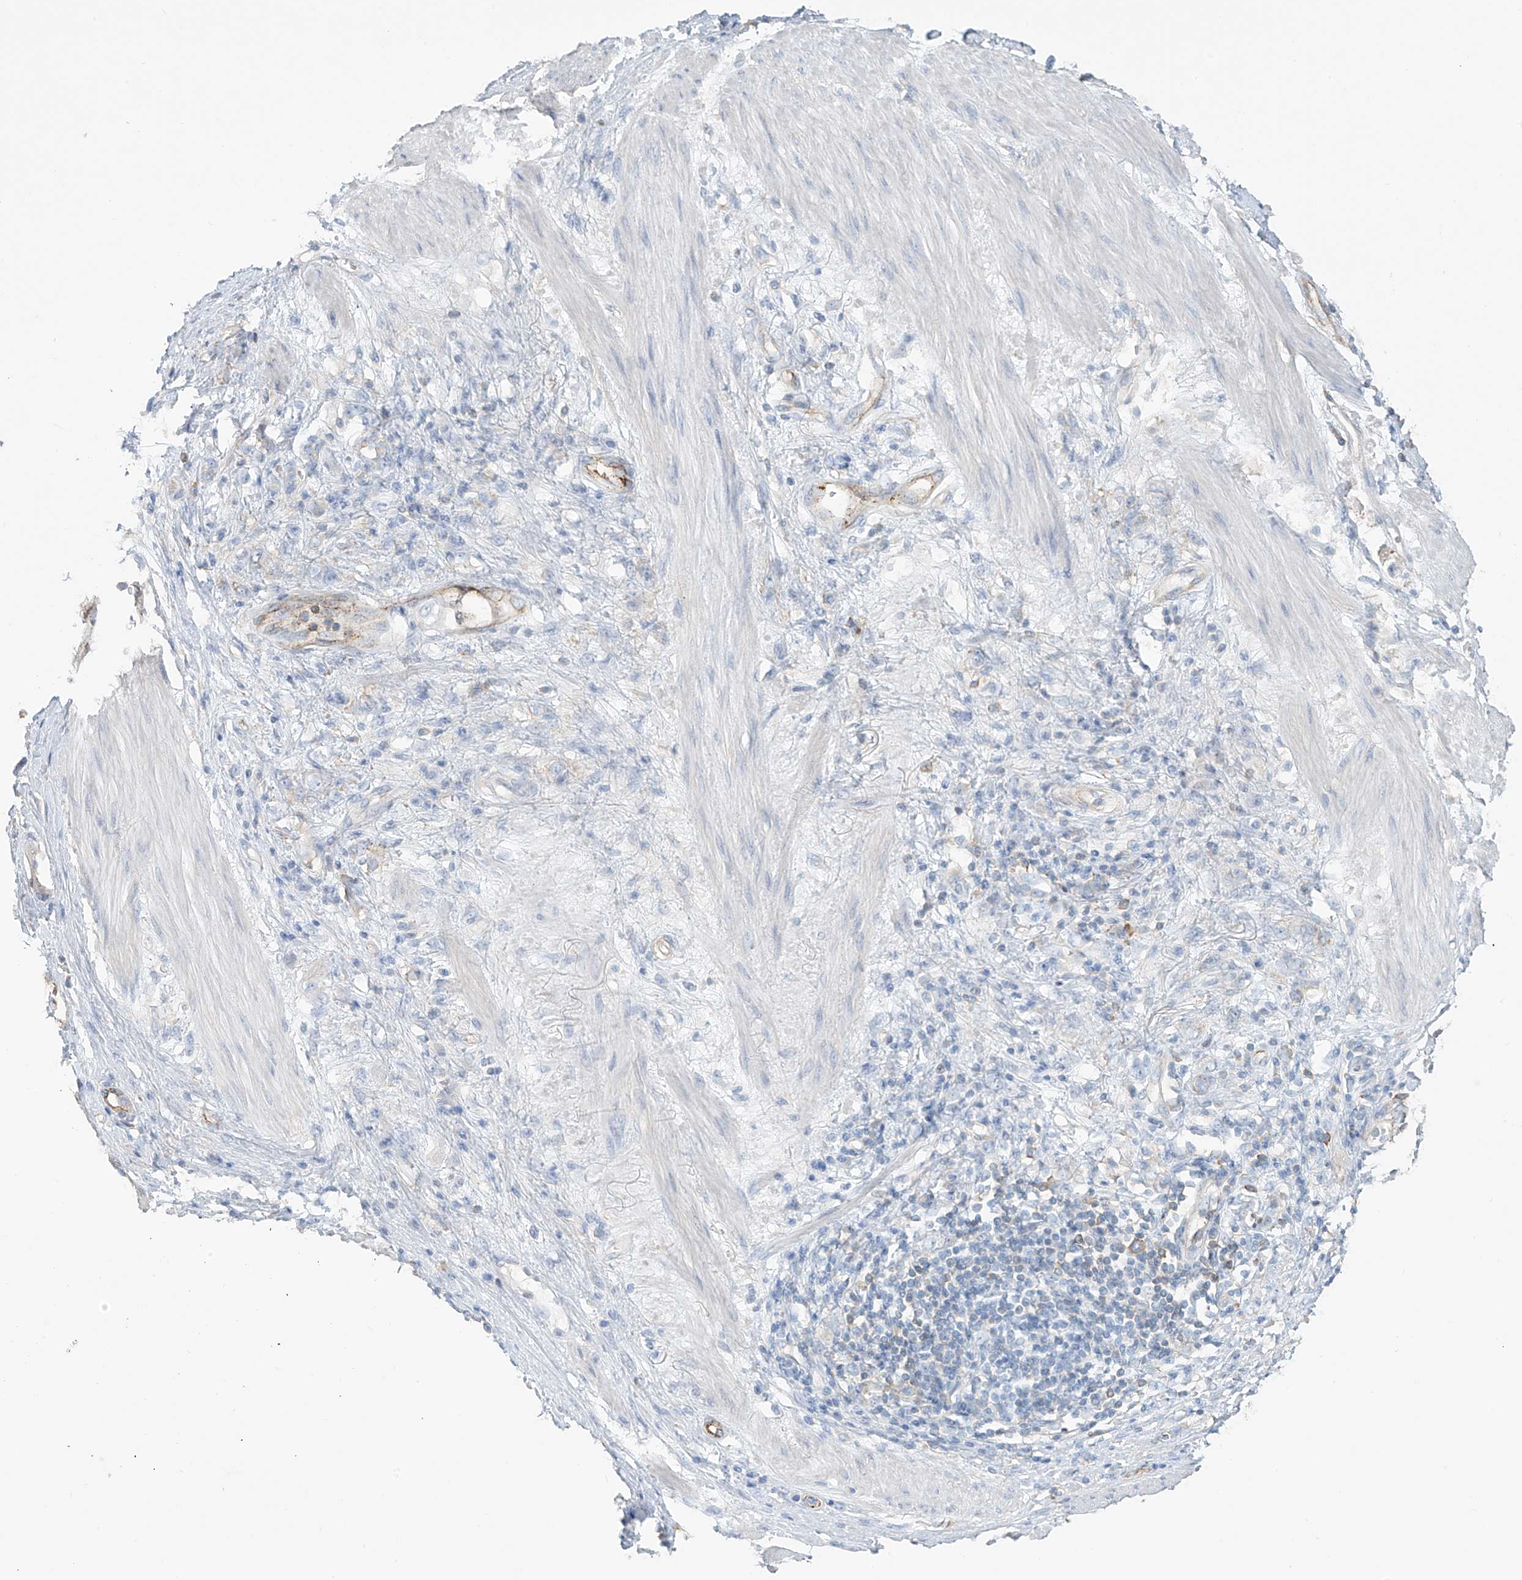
{"staining": {"intensity": "negative", "quantity": "none", "location": "none"}, "tissue": "stomach cancer", "cell_type": "Tumor cells", "image_type": "cancer", "snomed": [{"axis": "morphology", "description": "Adenocarcinoma, NOS"}, {"axis": "topography", "description": "Stomach"}], "caption": "Stomach cancer was stained to show a protein in brown. There is no significant expression in tumor cells. (Immunohistochemistry (ihc), brightfield microscopy, high magnification).", "gene": "ZNF846", "patient": {"sex": "female", "age": 76}}